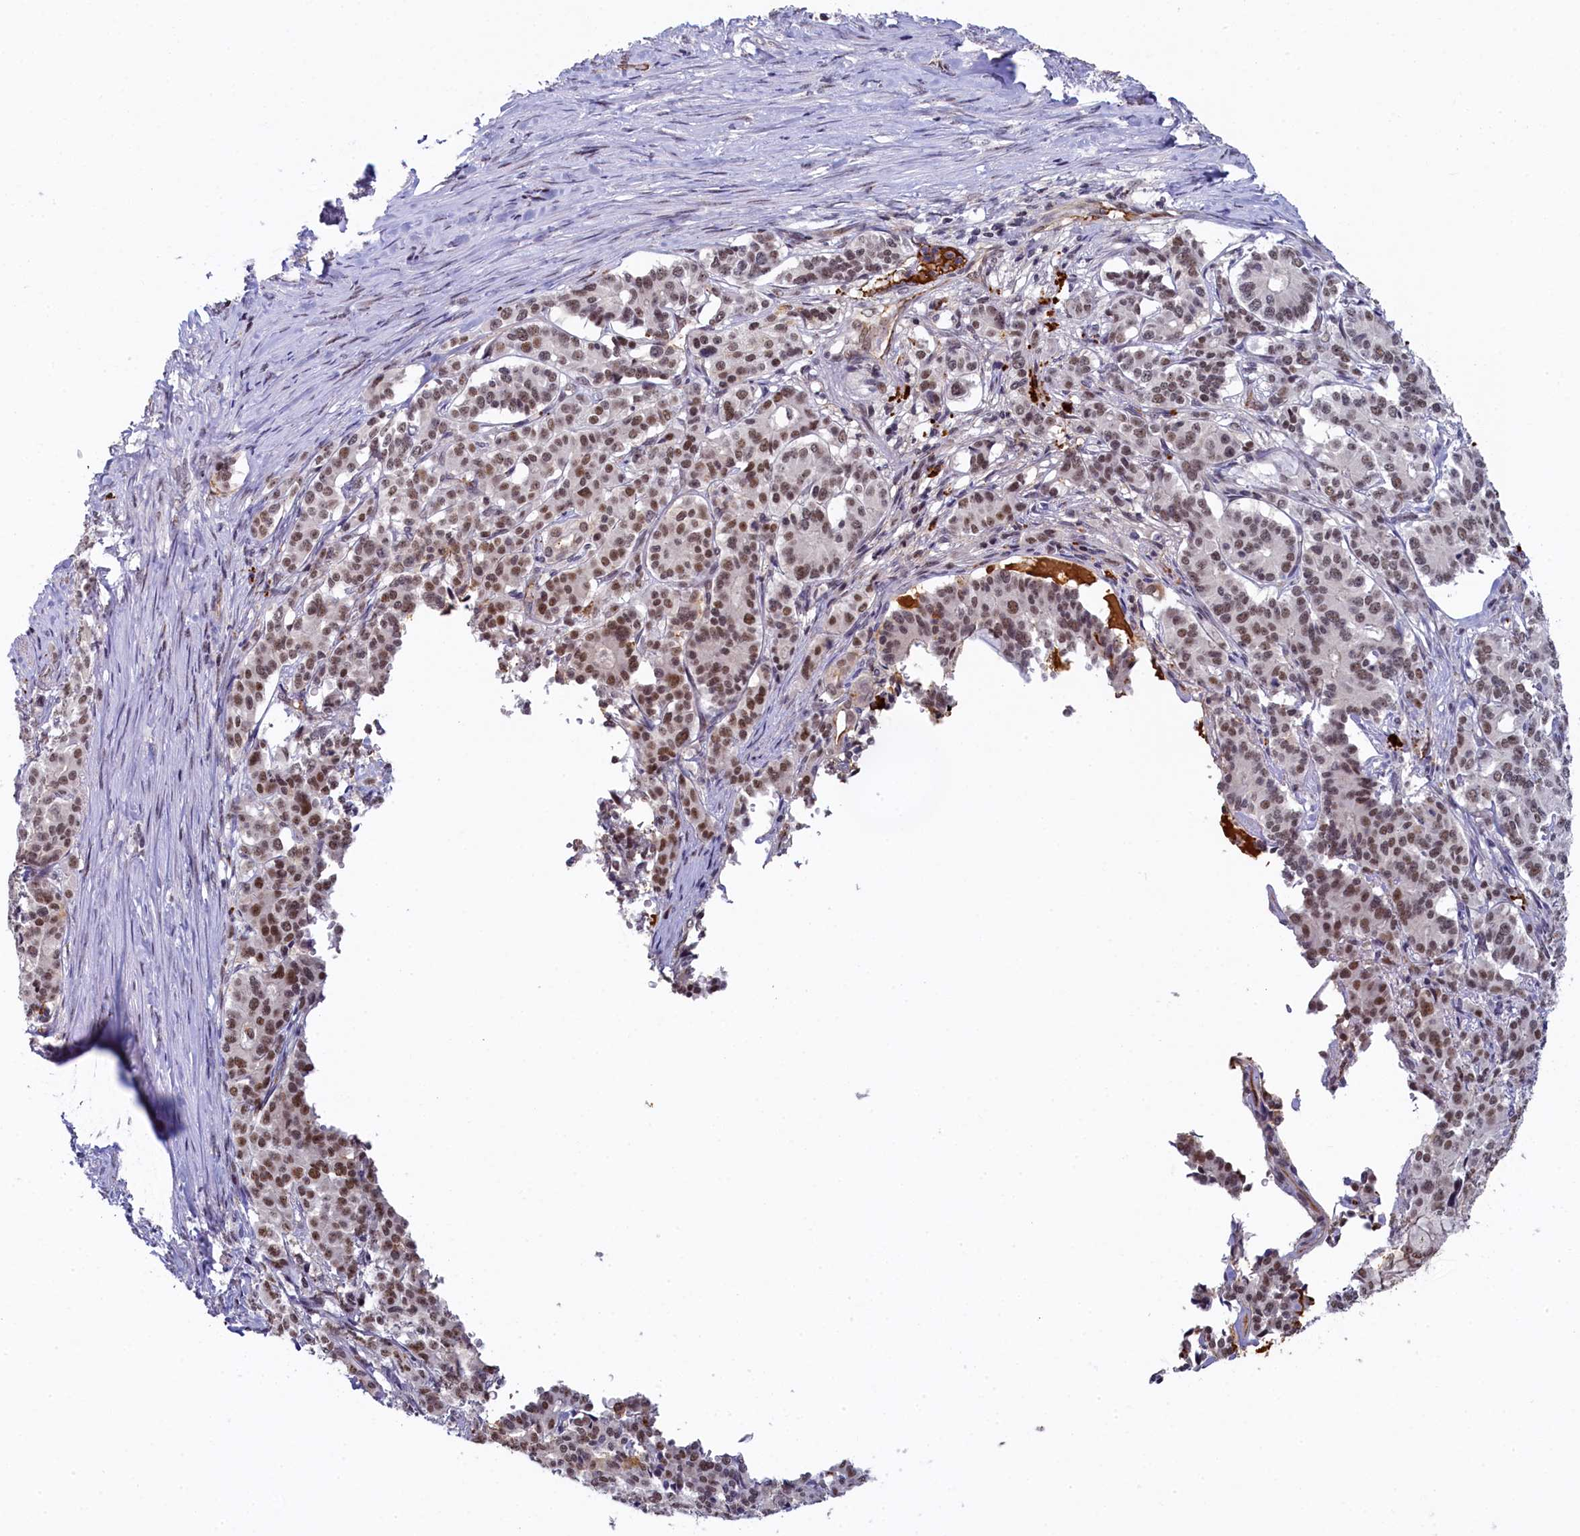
{"staining": {"intensity": "moderate", "quantity": ">75%", "location": "nuclear"}, "tissue": "pancreatic cancer", "cell_type": "Tumor cells", "image_type": "cancer", "snomed": [{"axis": "morphology", "description": "Adenocarcinoma, NOS"}, {"axis": "topography", "description": "Pancreas"}], "caption": "IHC photomicrograph of neoplastic tissue: human pancreatic adenocarcinoma stained using IHC displays medium levels of moderate protein expression localized specifically in the nuclear of tumor cells, appearing as a nuclear brown color.", "gene": "INTS14", "patient": {"sex": "female", "age": 74}}